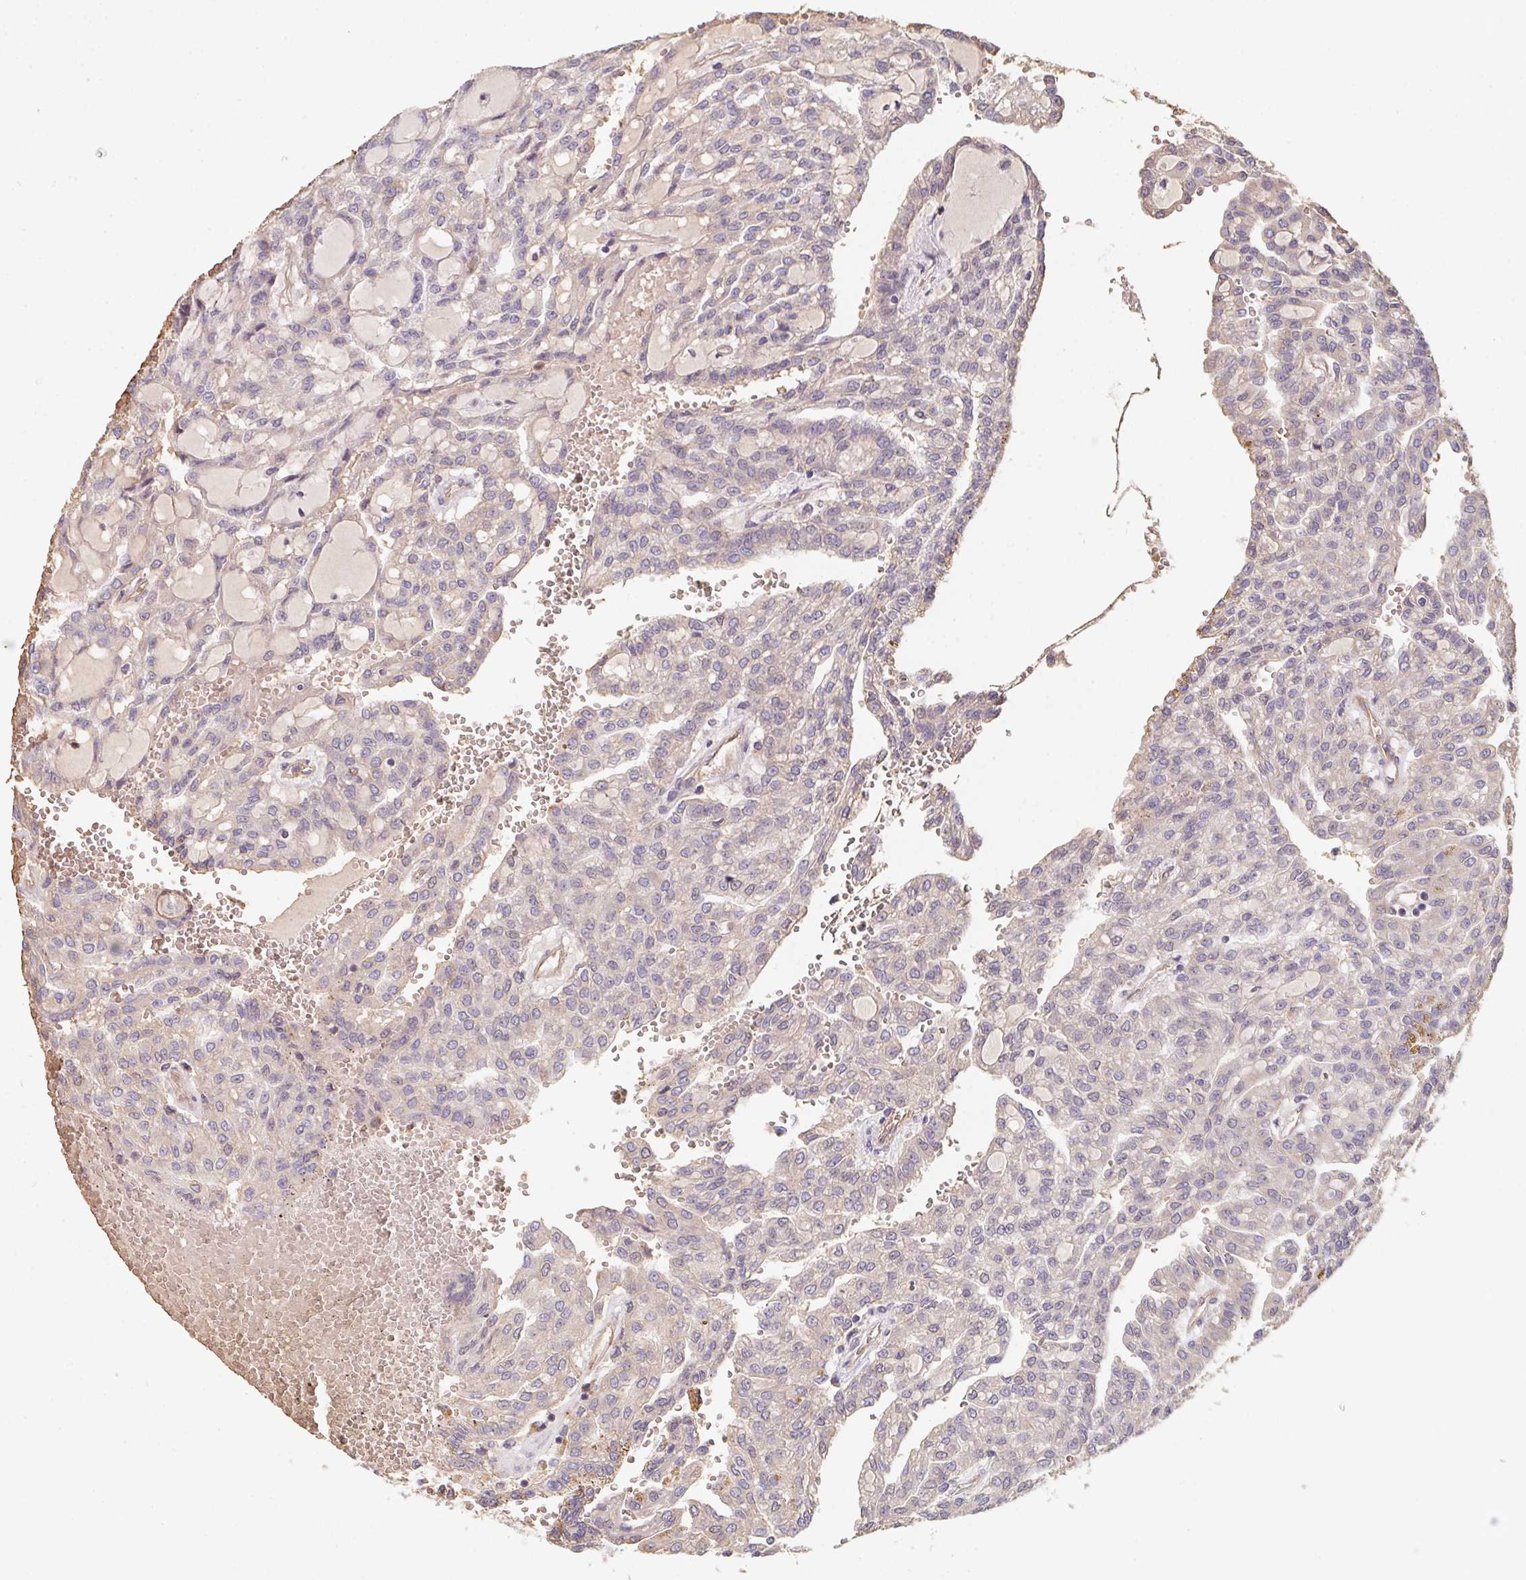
{"staining": {"intensity": "negative", "quantity": "none", "location": "none"}, "tissue": "renal cancer", "cell_type": "Tumor cells", "image_type": "cancer", "snomed": [{"axis": "morphology", "description": "Adenocarcinoma, NOS"}, {"axis": "topography", "description": "Kidney"}], "caption": "Tumor cells are negative for protein expression in human renal cancer.", "gene": "TBKBP1", "patient": {"sex": "male", "age": 63}}